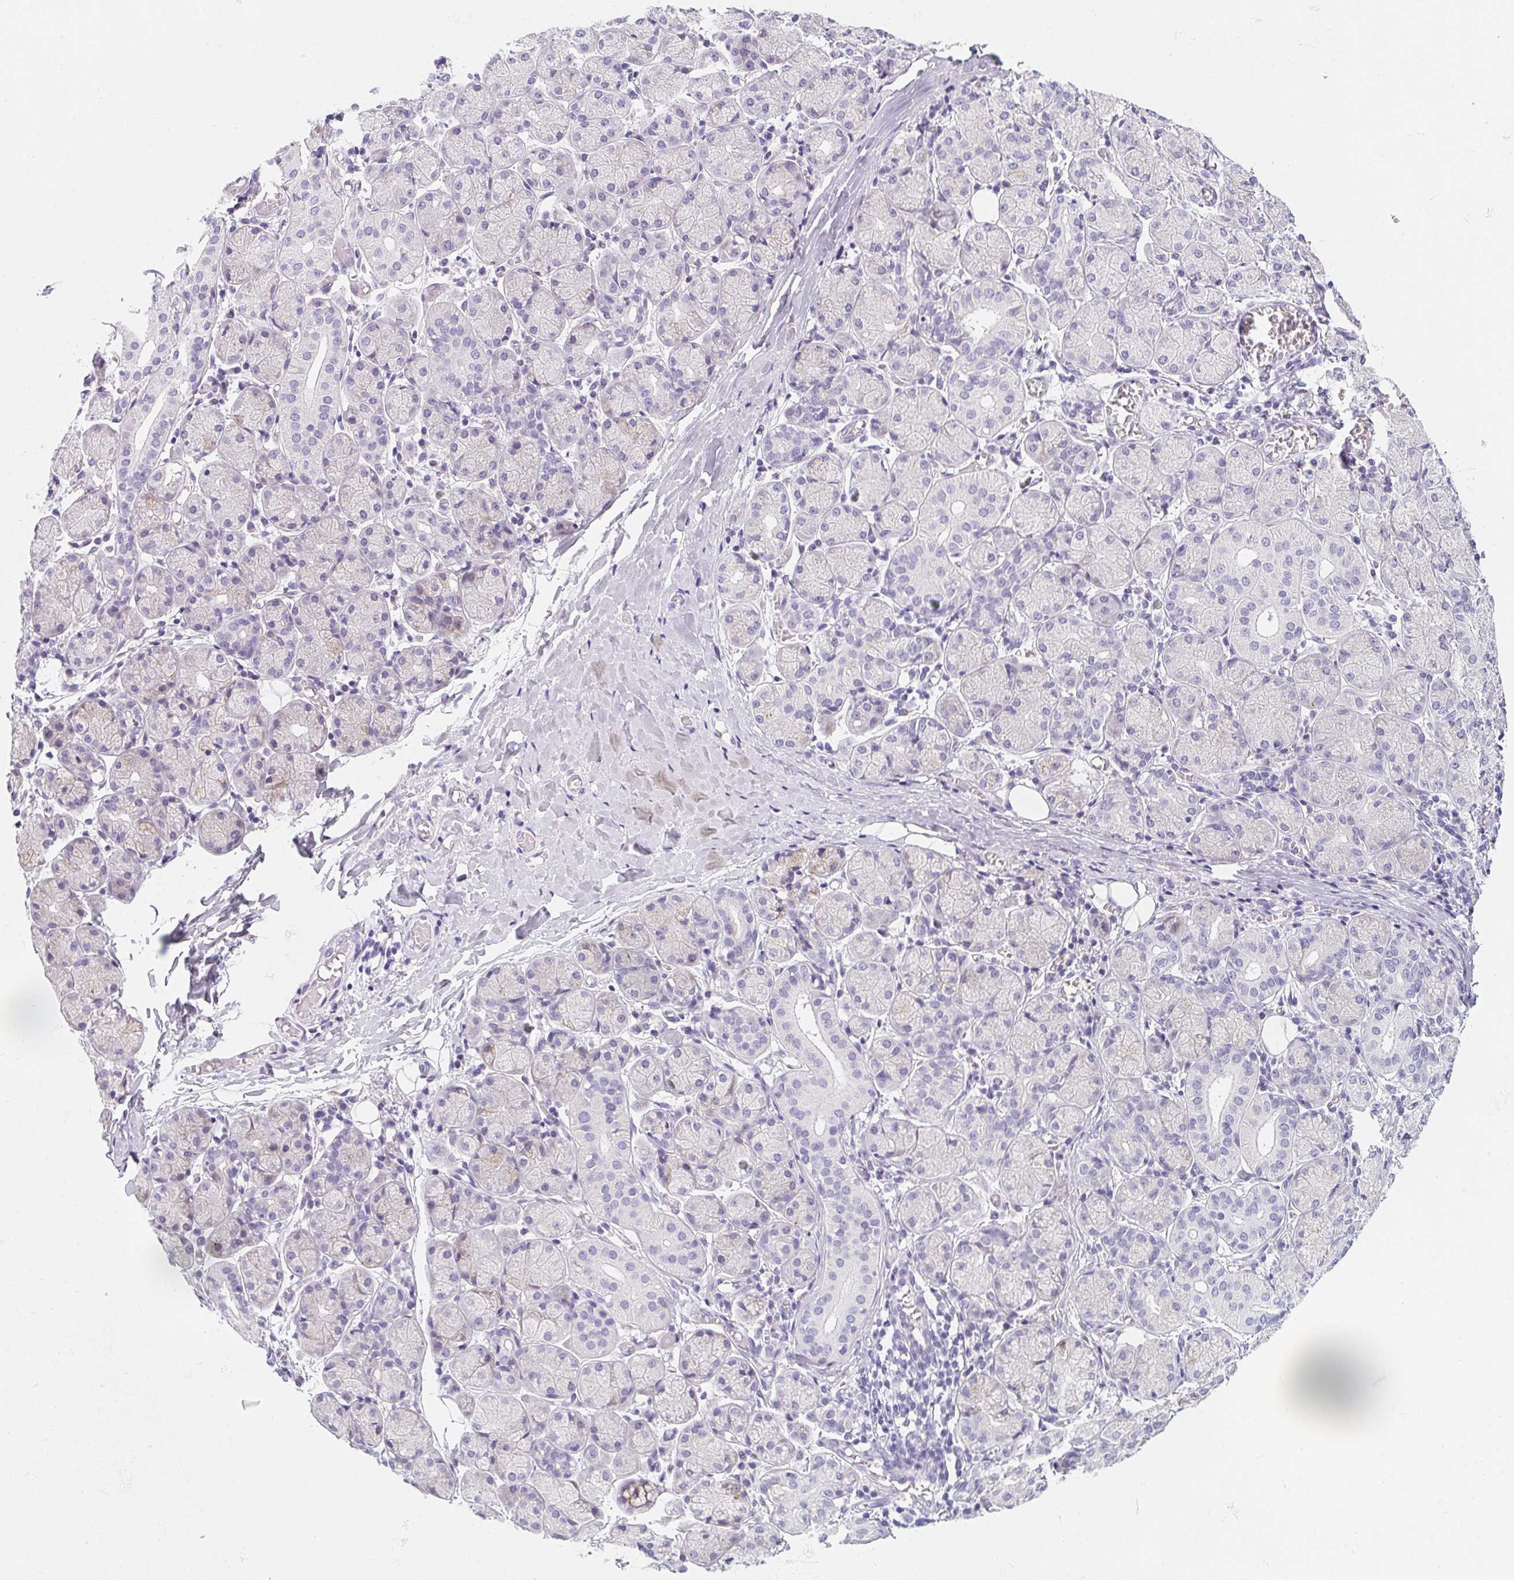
{"staining": {"intensity": "weak", "quantity": "<25%", "location": "cytoplasmic/membranous"}, "tissue": "salivary gland", "cell_type": "Glandular cells", "image_type": "normal", "snomed": [{"axis": "morphology", "description": "Normal tissue, NOS"}, {"axis": "topography", "description": "Salivary gland"}, {"axis": "topography", "description": "Peripheral nerve tissue"}], "caption": "High power microscopy micrograph of an immunohistochemistry (IHC) image of unremarkable salivary gland, revealing no significant positivity in glandular cells.", "gene": "MAP1A", "patient": {"sex": "female", "age": 24}}